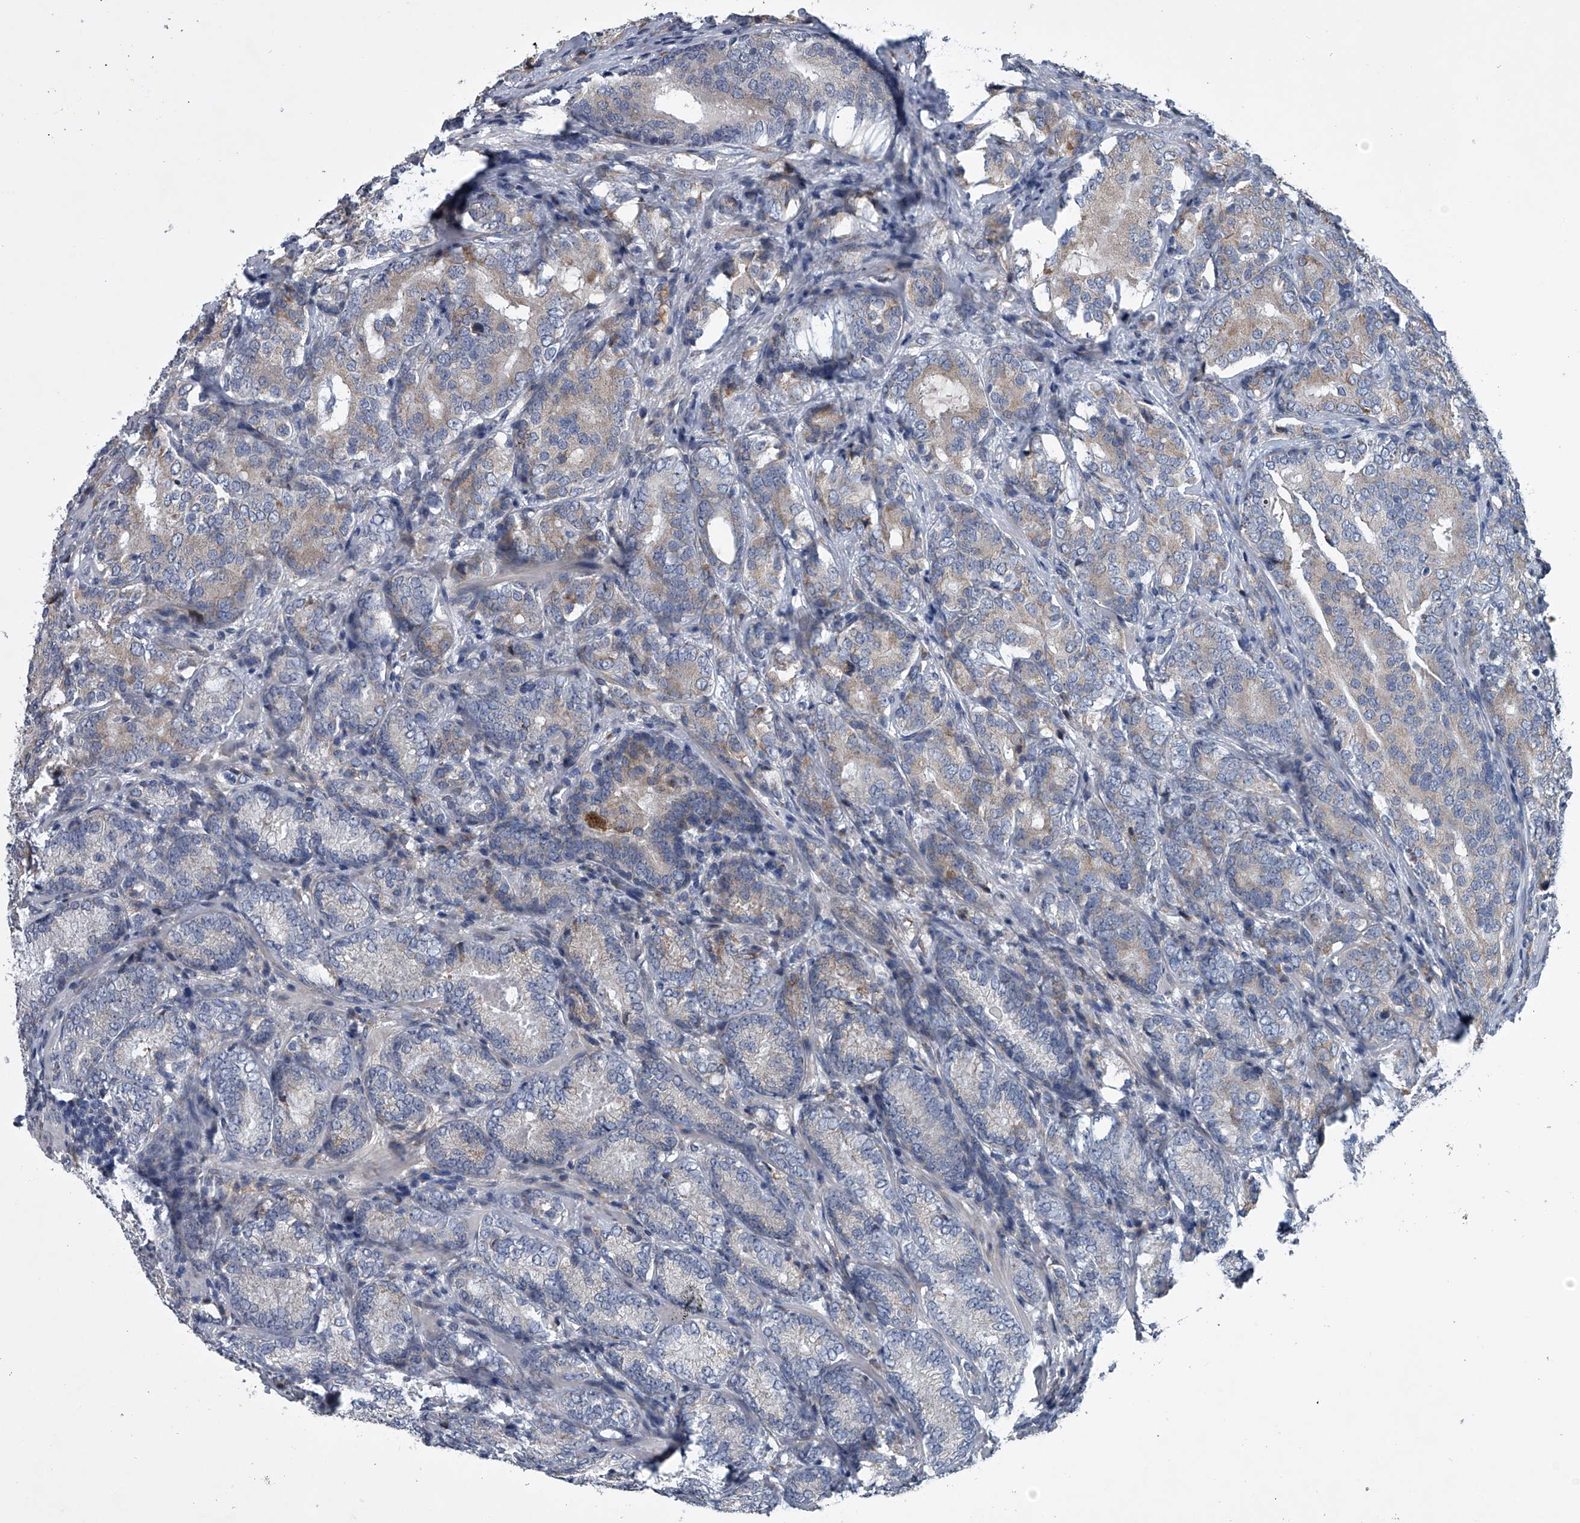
{"staining": {"intensity": "negative", "quantity": "none", "location": "none"}, "tissue": "prostate cancer", "cell_type": "Tumor cells", "image_type": "cancer", "snomed": [{"axis": "morphology", "description": "Adenocarcinoma, High grade"}, {"axis": "topography", "description": "Prostate"}], "caption": "This is a image of IHC staining of prostate cancer, which shows no positivity in tumor cells.", "gene": "ABCG1", "patient": {"sex": "male", "age": 66}}